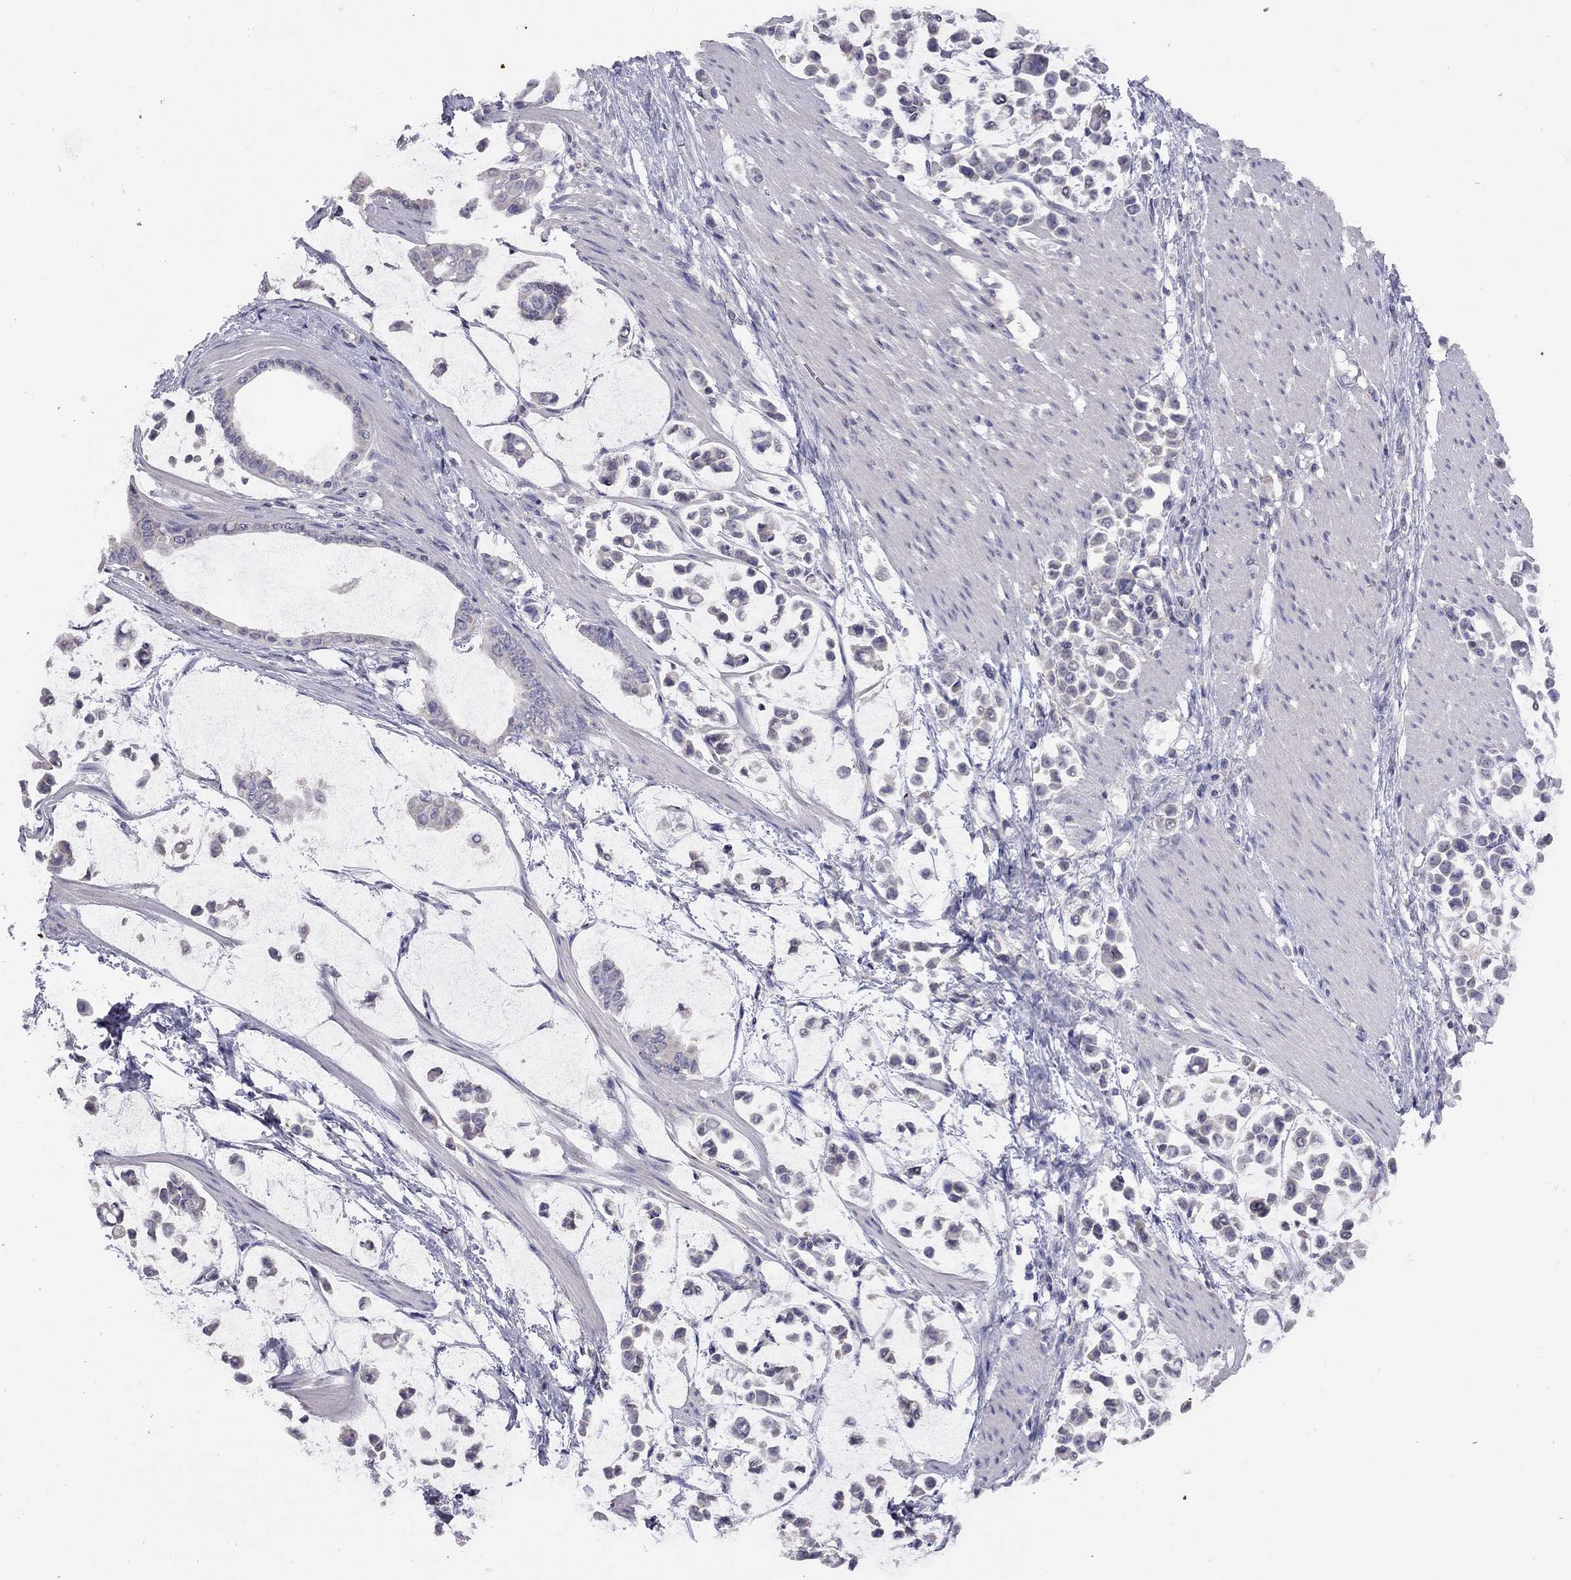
{"staining": {"intensity": "negative", "quantity": "none", "location": "none"}, "tissue": "stomach cancer", "cell_type": "Tumor cells", "image_type": "cancer", "snomed": [{"axis": "morphology", "description": "Adenocarcinoma, NOS"}, {"axis": "topography", "description": "Stomach"}], "caption": "Tumor cells are negative for protein expression in human adenocarcinoma (stomach).", "gene": "RTP5", "patient": {"sex": "male", "age": 82}}